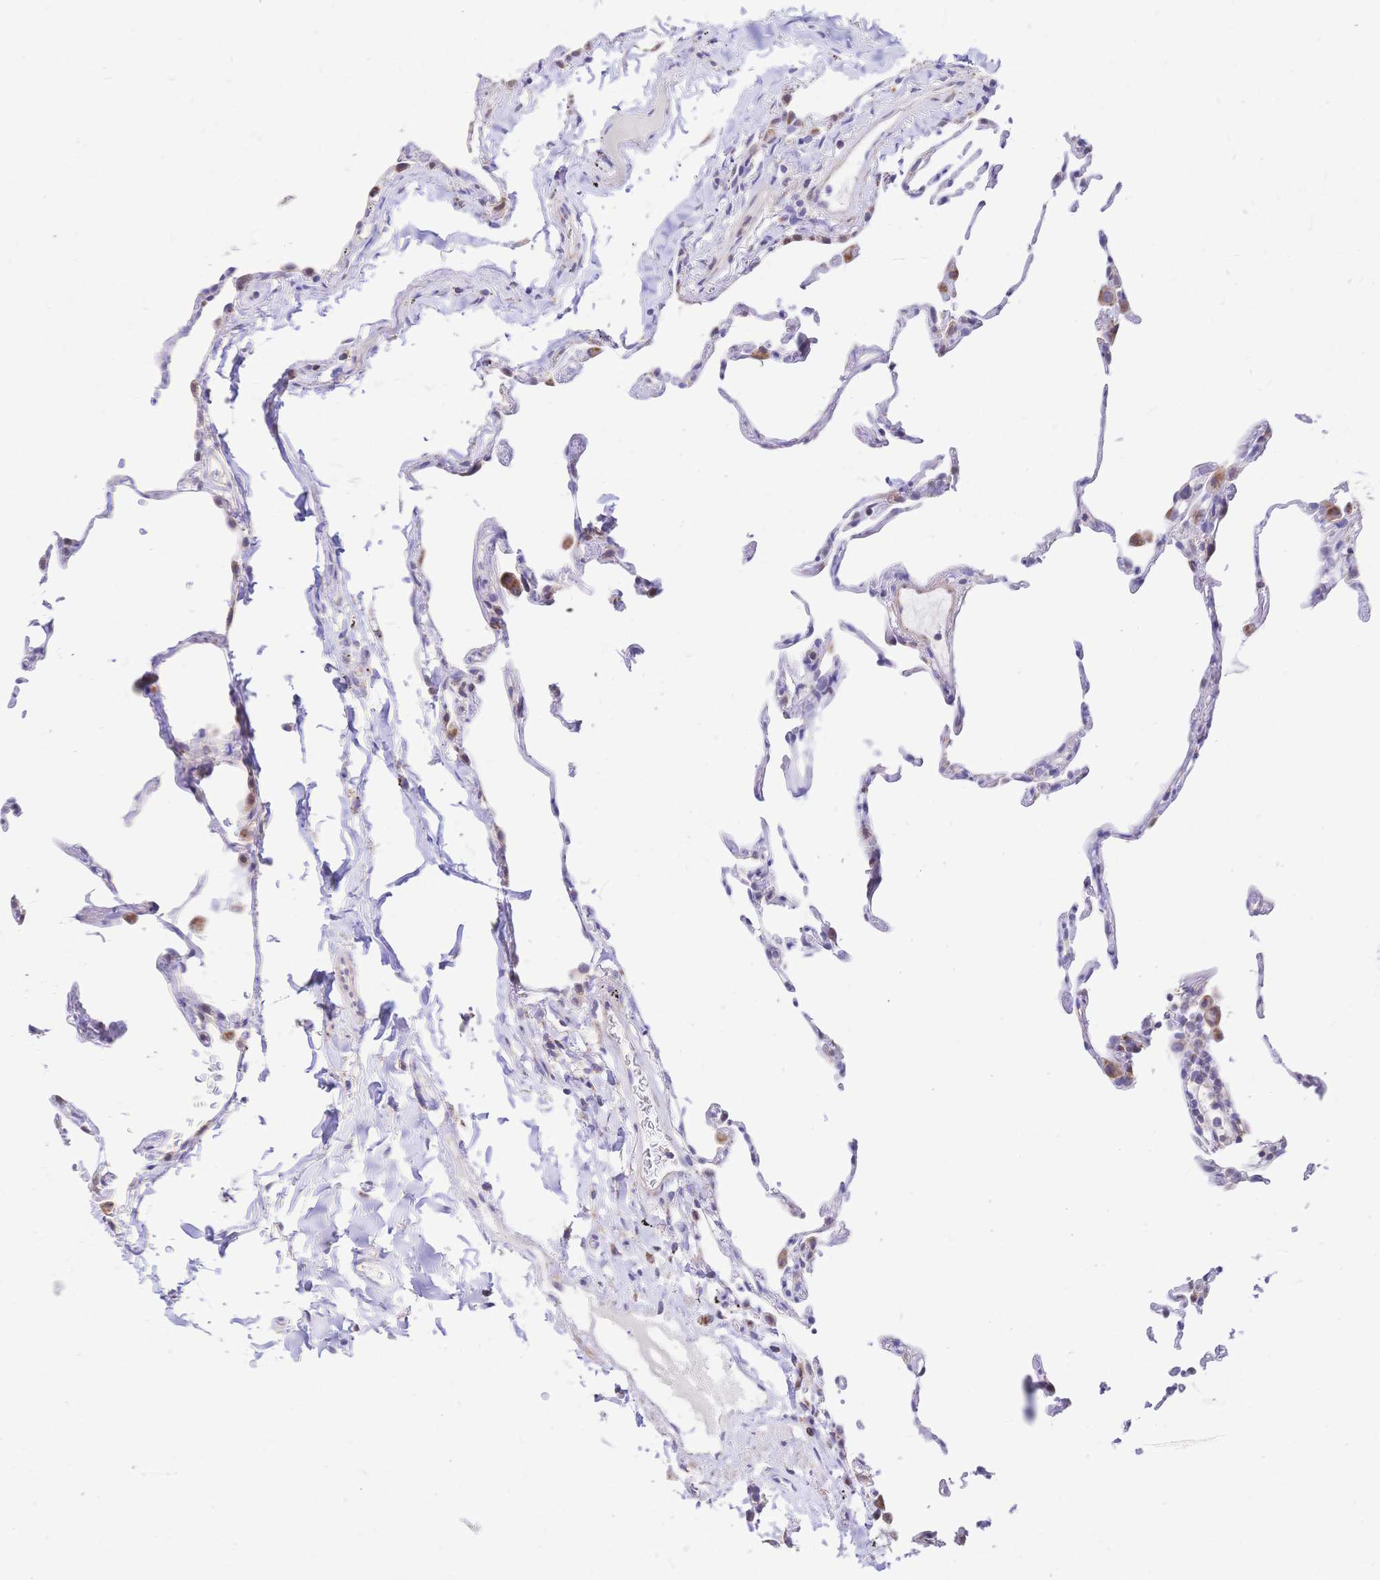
{"staining": {"intensity": "moderate", "quantity": "<25%", "location": "cytoplasmic/membranous"}, "tissue": "lung", "cell_type": "Alveolar cells", "image_type": "normal", "snomed": [{"axis": "morphology", "description": "Normal tissue, NOS"}, {"axis": "topography", "description": "Lung"}], "caption": "Immunohistochemistry (IHC) staining of normal lung, which reveals low levels of moderate cytoplasmic/membranous positivity in about <25% of alveolar cells indicating moderate cytoplasmic/membranous protein positivity. The staining was performed using DAB (3,3'-diaminobenzidine) (brown) for protein detection and nuclei were counterstained in hematoxylin (blue).", "gene": "CLEC18A", "patient": {"sex": "female", "age": 57}}